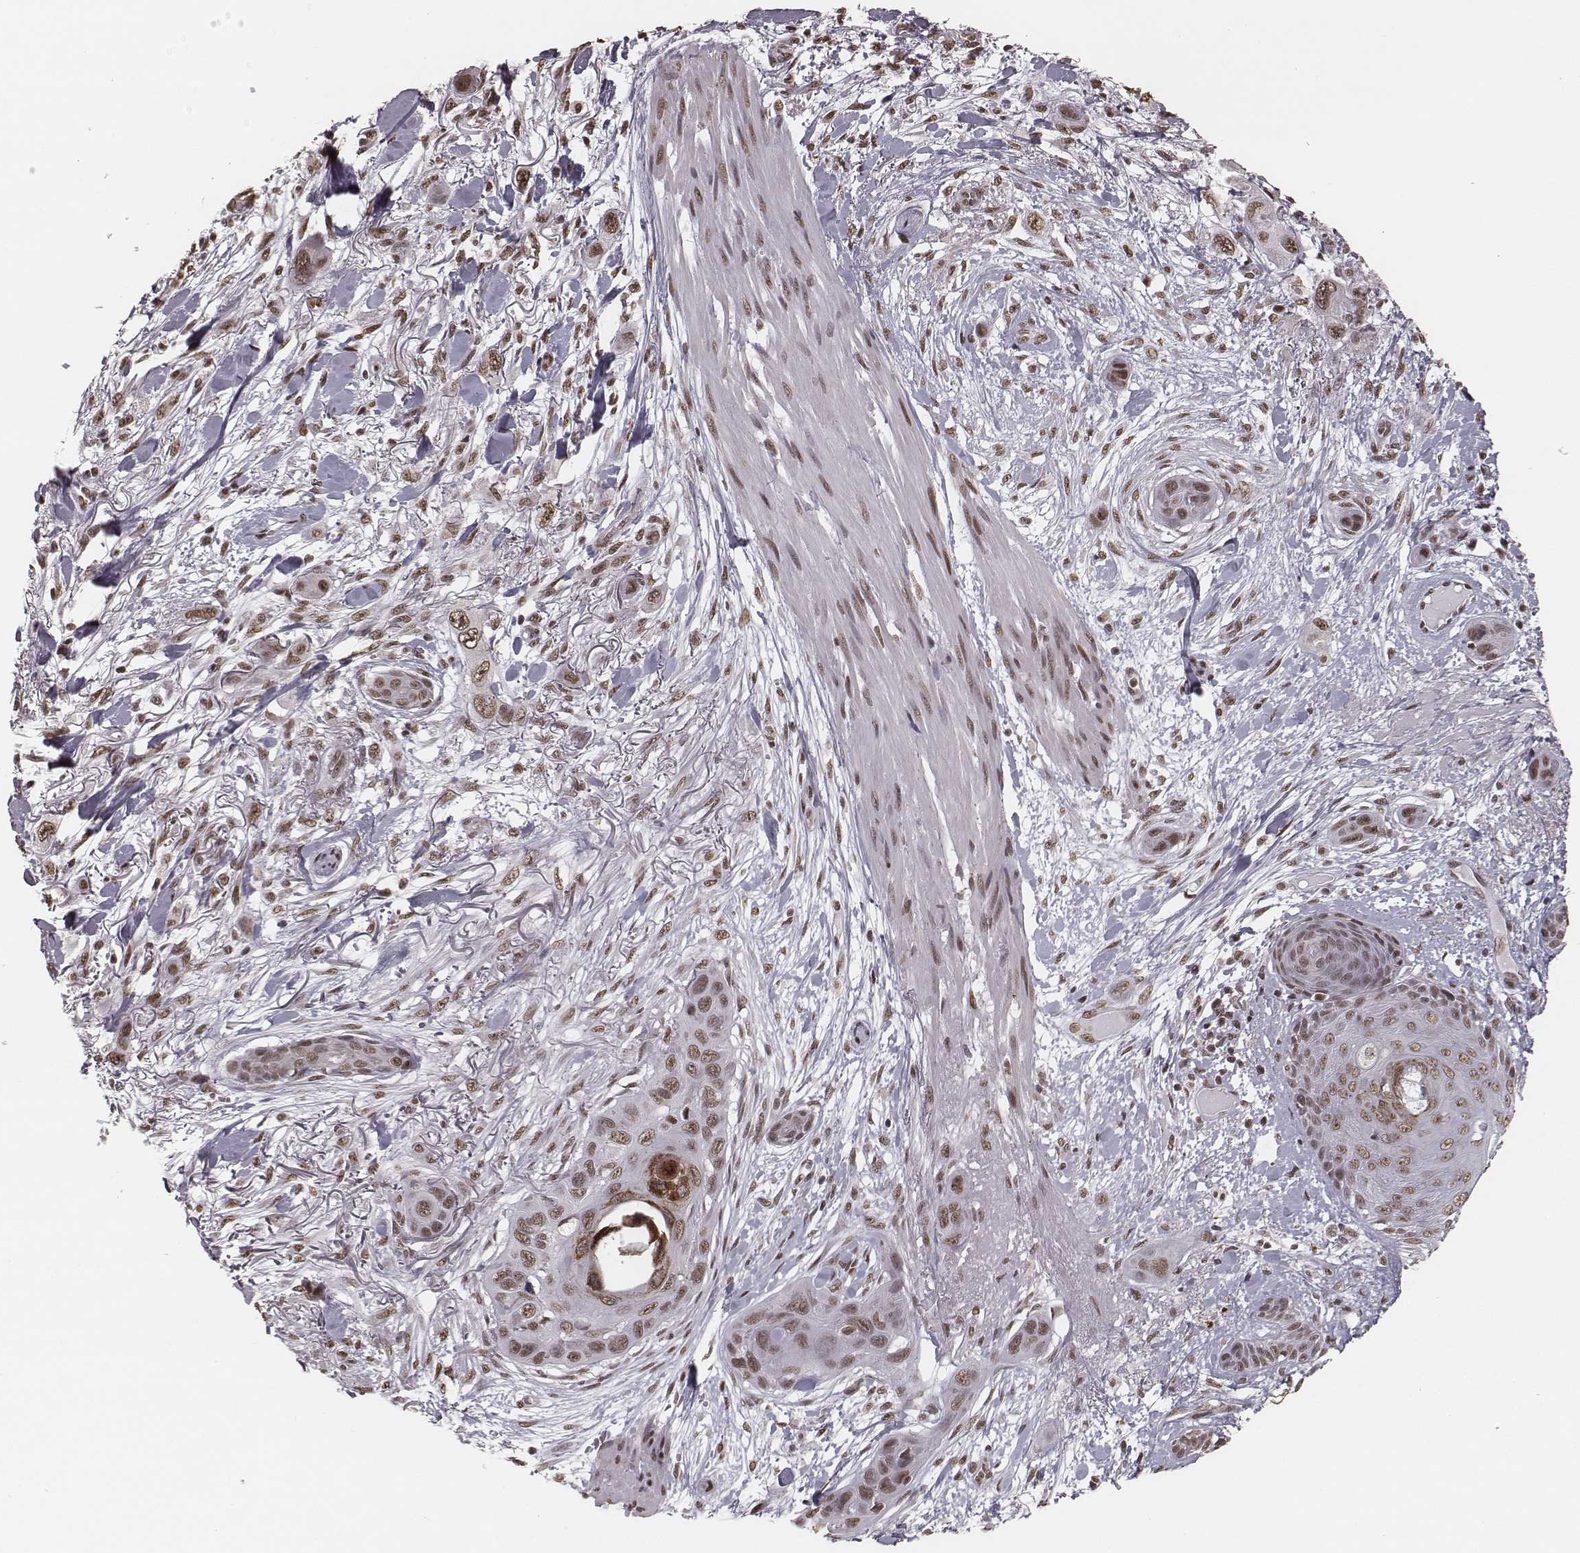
{"staining": {"intensity": "weak", "quantity": ">75%", "location": "nuclear"}, "tissue": "skin cancer", "cell_type": "Tumor cells", "image_type": "cancer", "snomed": [{"axis": "morphology", "description": "Squamous cell carcinoma, NOS"}, {"axis": "topography", "description": "Skin"}], "caption": "About >75% of tumor cells in human skin cancer exhibit weak nuclear protein expression as visualized by brown immunohistochemical staining.", "gene": "HMGA2", "patient": {"sex": "male", "age": 79}}